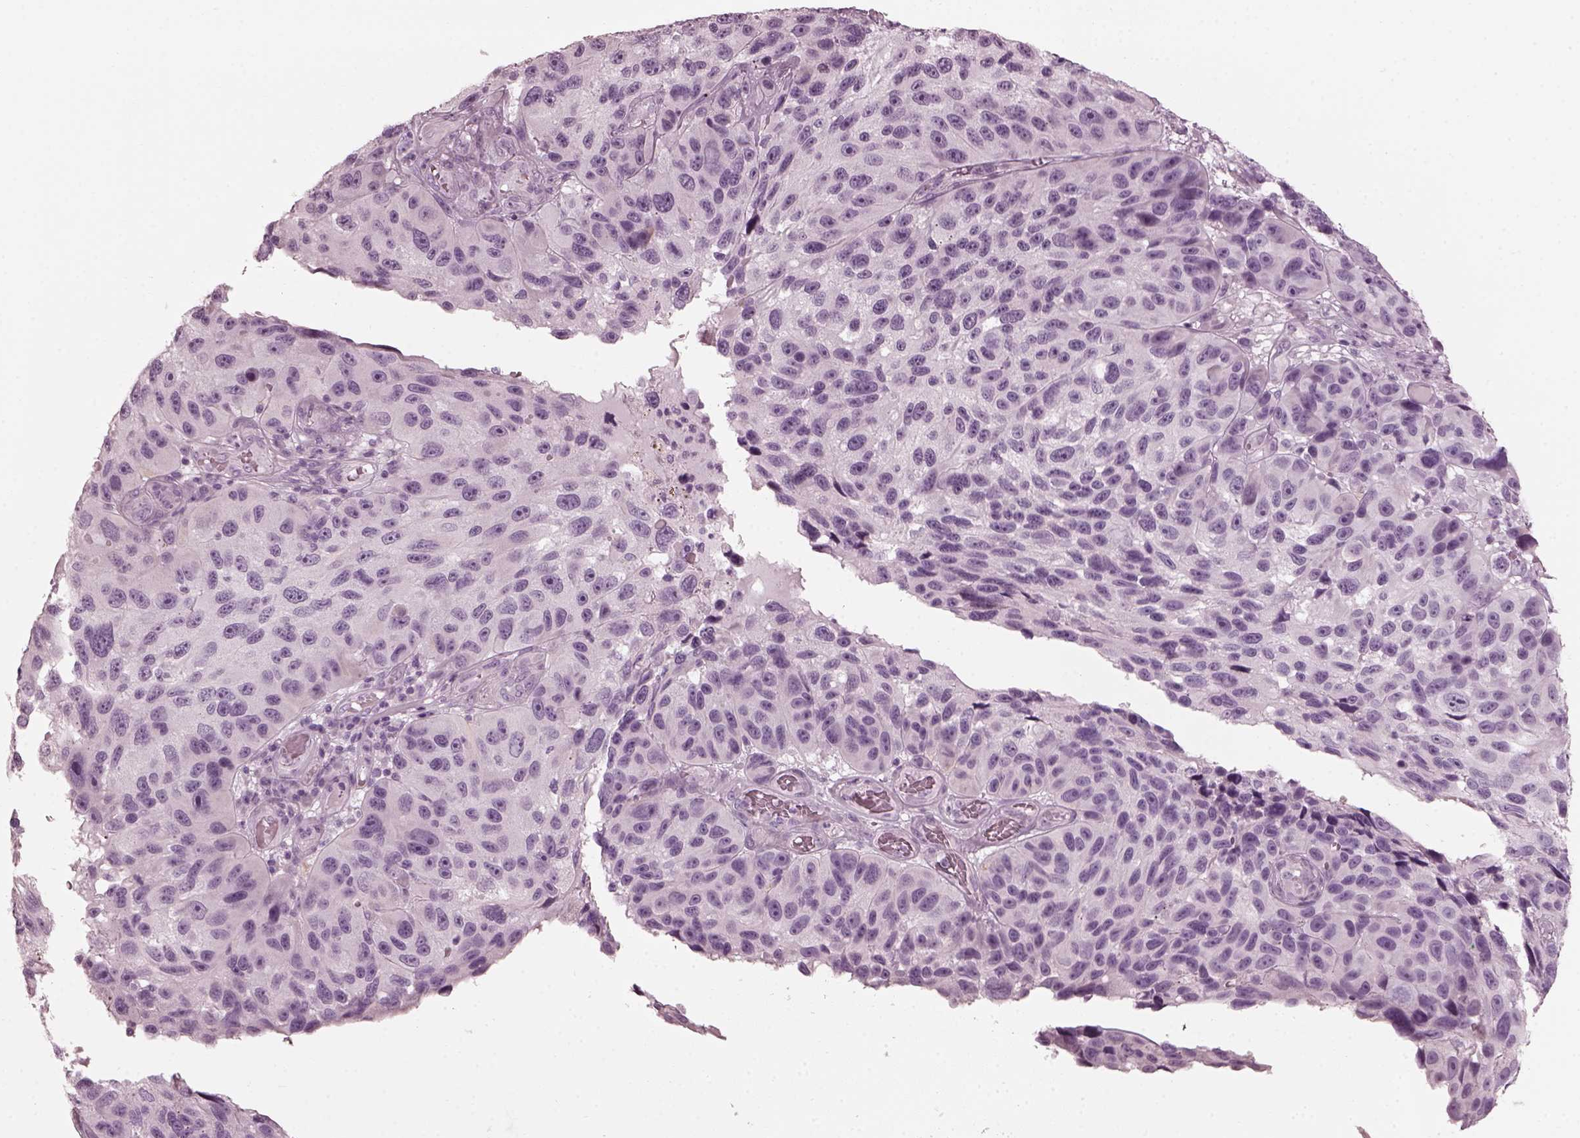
{"staining": {"intensity": "negative", "quantity": "none", "location": "none"}, "tissue": "melanoma", "cell_type": "Tumor cells", "image_type": "cancer", "snomed": [{"axis": "morphology", "description": "Malignant melanoma, NOS"}, {"axis": "topography", "description": "Skin"}], "caption": "Melanoma stained for a protein using immunohistochemistry (IHC) shows no expression tumor cells.", "gene": "SAXO2", "patient": {"sex": "male", "age": 53}}